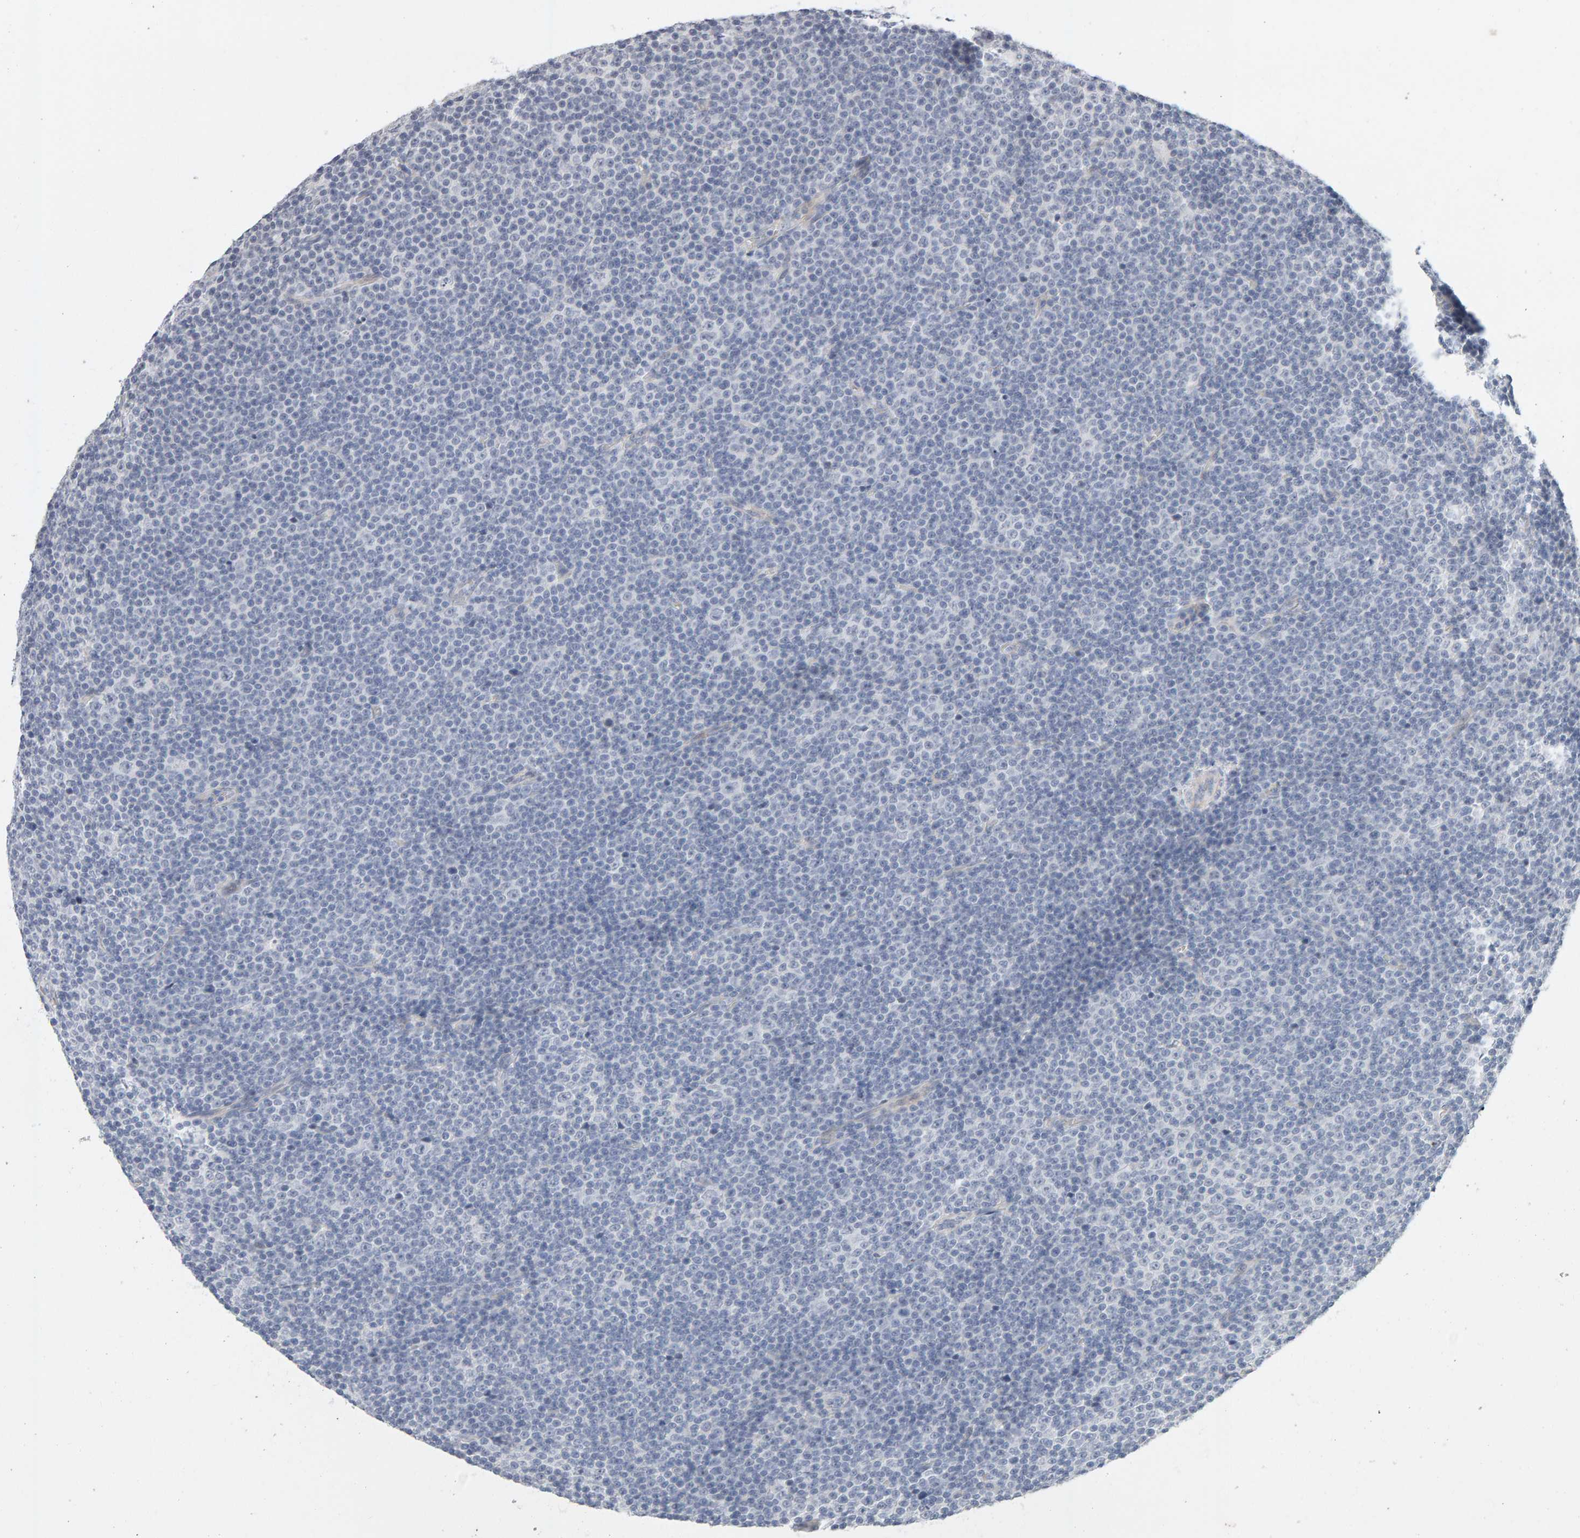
{"staining": {"intensity": "negative", "quantity": "none", "location": "none"}, "tissue": "lymphoma", "cell_type": "Tumor cells", "image_type": "cancer", "snomed": [{"axis": "morphology", "description": "Malignant lymphoma, non-Hodgkin's type, Low grade"}, {"axis": "topography", "description": "Lymph node"}], "caption": "Lymphoma stained for a protein using immunohistochemistry exhibits no positivity tumor cells.", "gene": "HNF4A", "patient": {"sex": "female", "age": 67}}